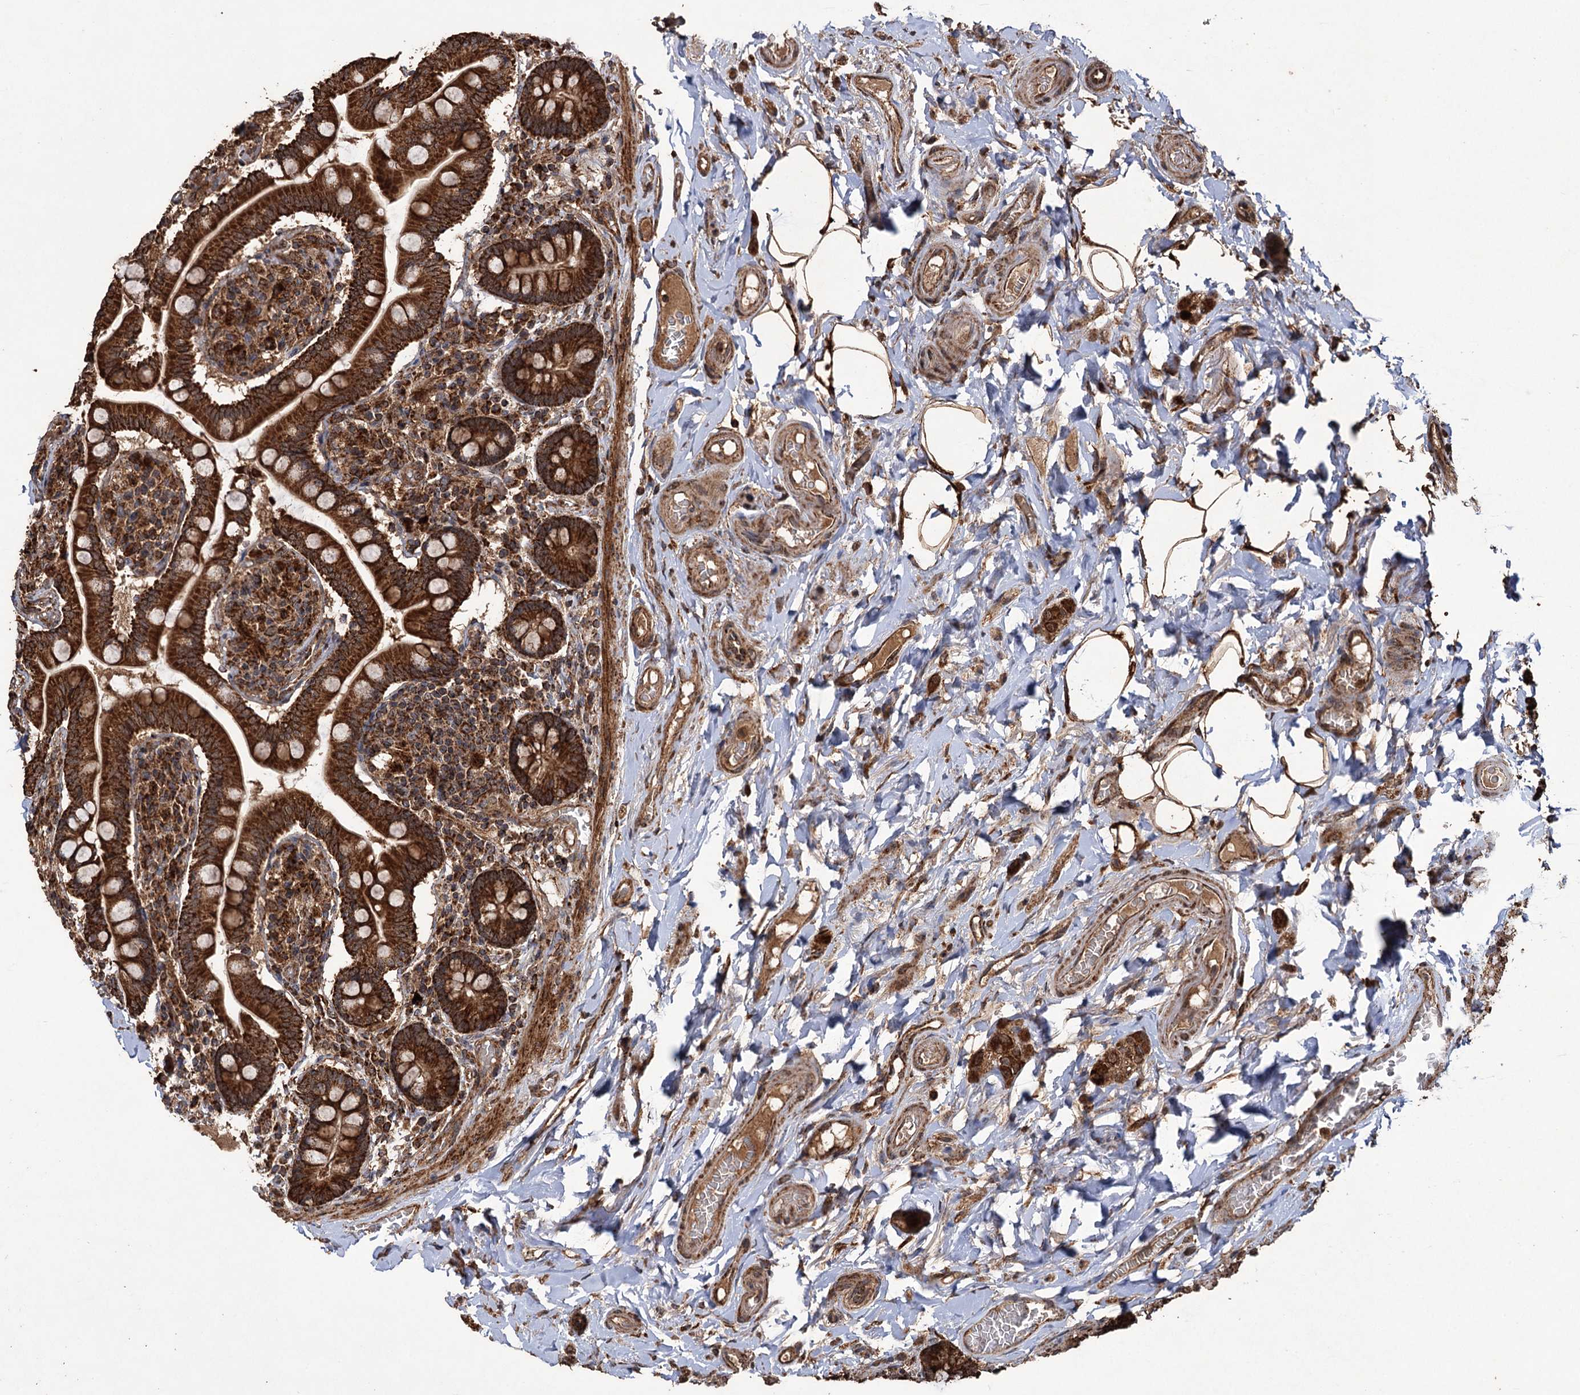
{"staining": {"intensity": "strong", "quantity": ">75%", "location": "cytoplasmic/membranous"}, "tissue": "small intestine", "cell_type": "Glandular cells", "image_type": "normal", "snomed": [{"axis": "morphology", "description": "Normal tissue, NOS"}, {"axis": "topography", "description": "Small intestine"}], "caption": "Small intestine was stained to show a protein in brown. There is high levels of strong cytoplasmic/membranous staining in approximately >75% of glandular cells.", "gene": "IPO4", "patient": {"sex": "female", "age": 64}}